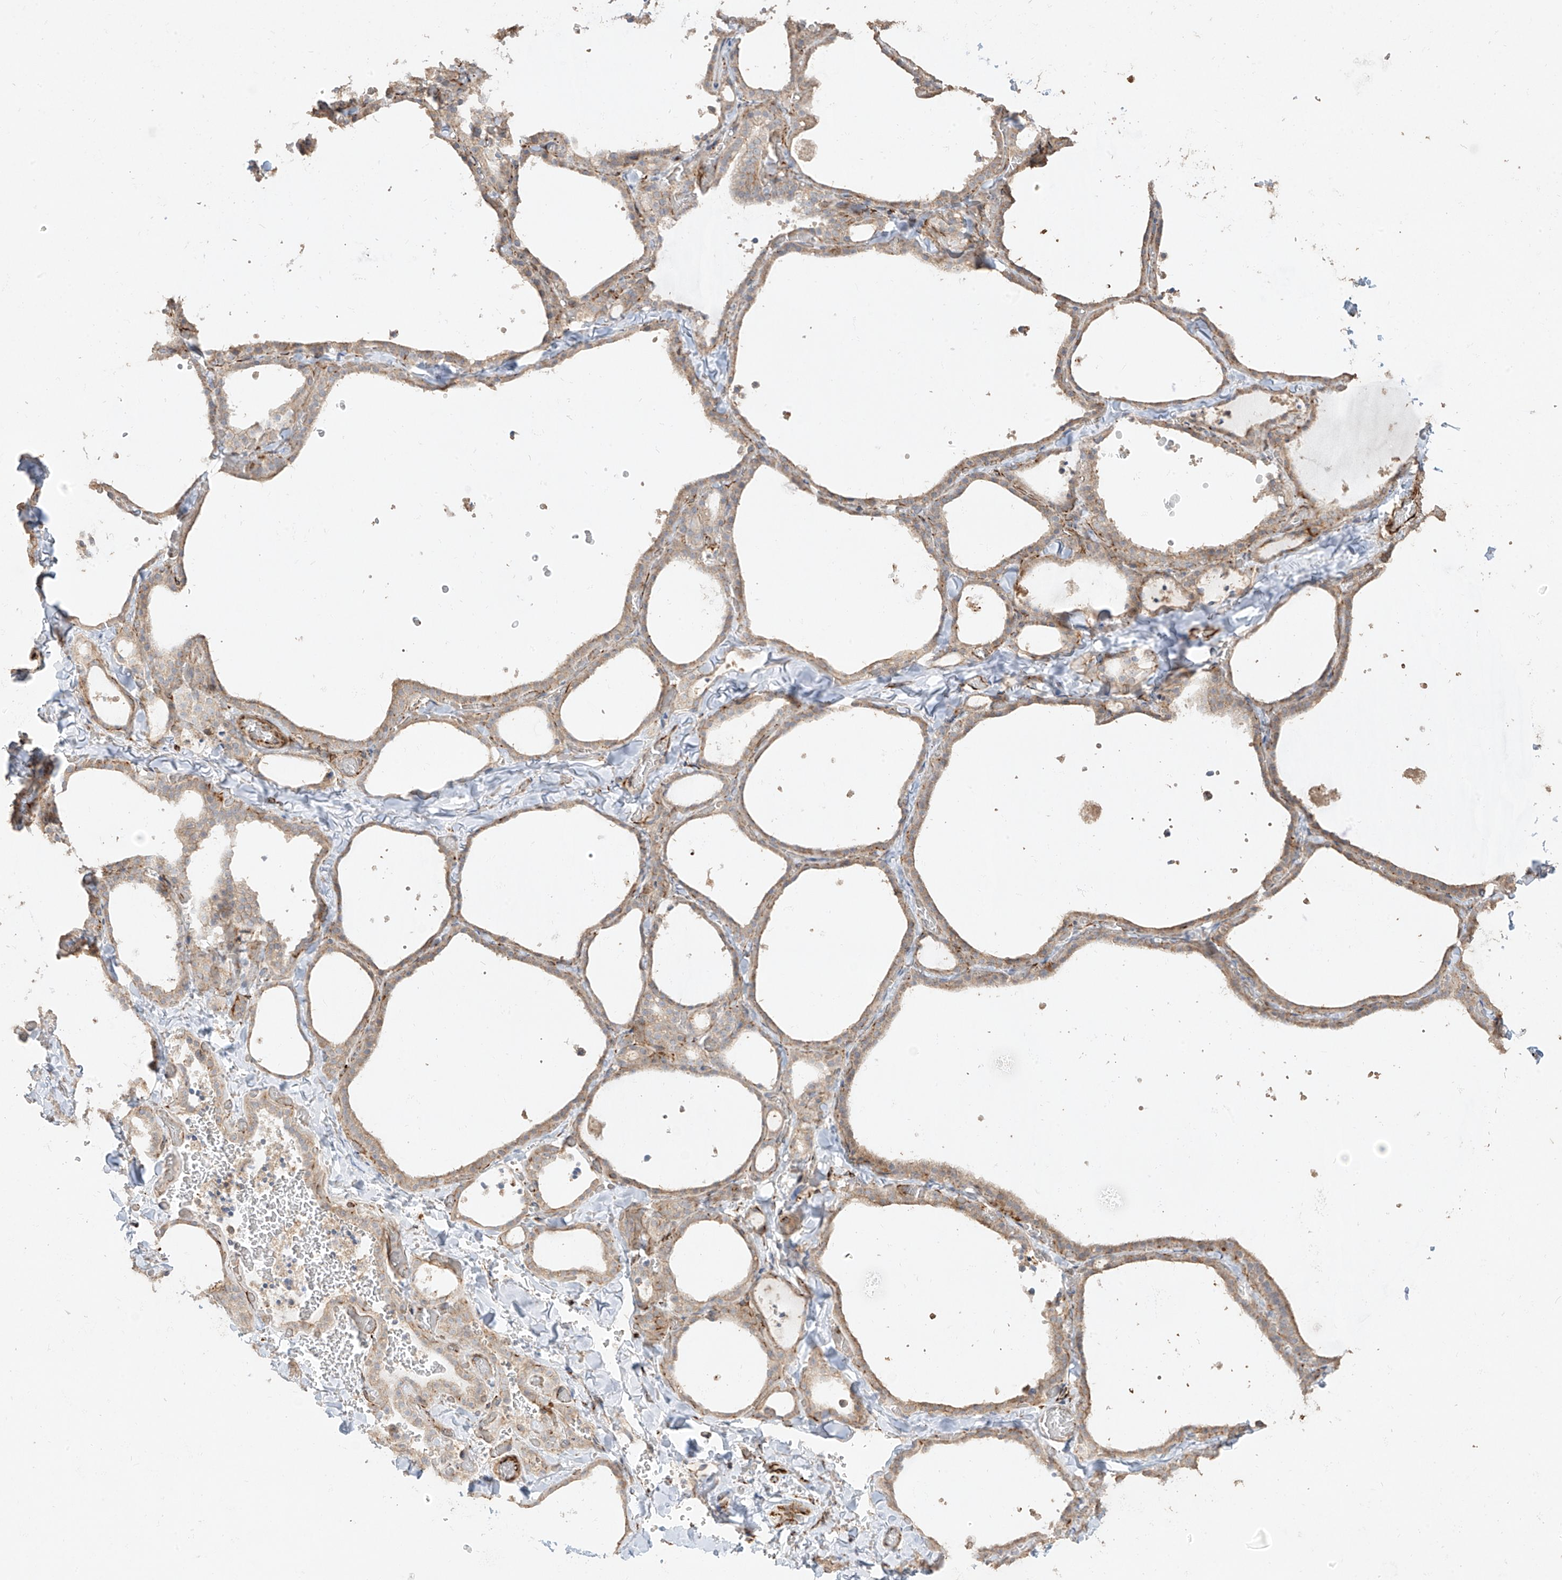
{"staining": {"intensity": "weak", "quantity": "25%-75%", "location": "cytoplasmic/membranous"}, "tissue": "thyroid gland", "cell_type": "Glandular cells", "image_type": "normal", "snomed": [{"axis": "morphology", "description": "Normal tissue, NOS"}, {"axis": "topography", "description": "Thyroid gland"}], "caption": "An immunohistochemistry (IHC) image of normal tissue is shown. Protein staining in brown labels weak cytoplasmic/membranous positivity in thyroid gland within glandular cells.", "gene": "DCDC2", "patient": {"sex": "female", "age": 22}}